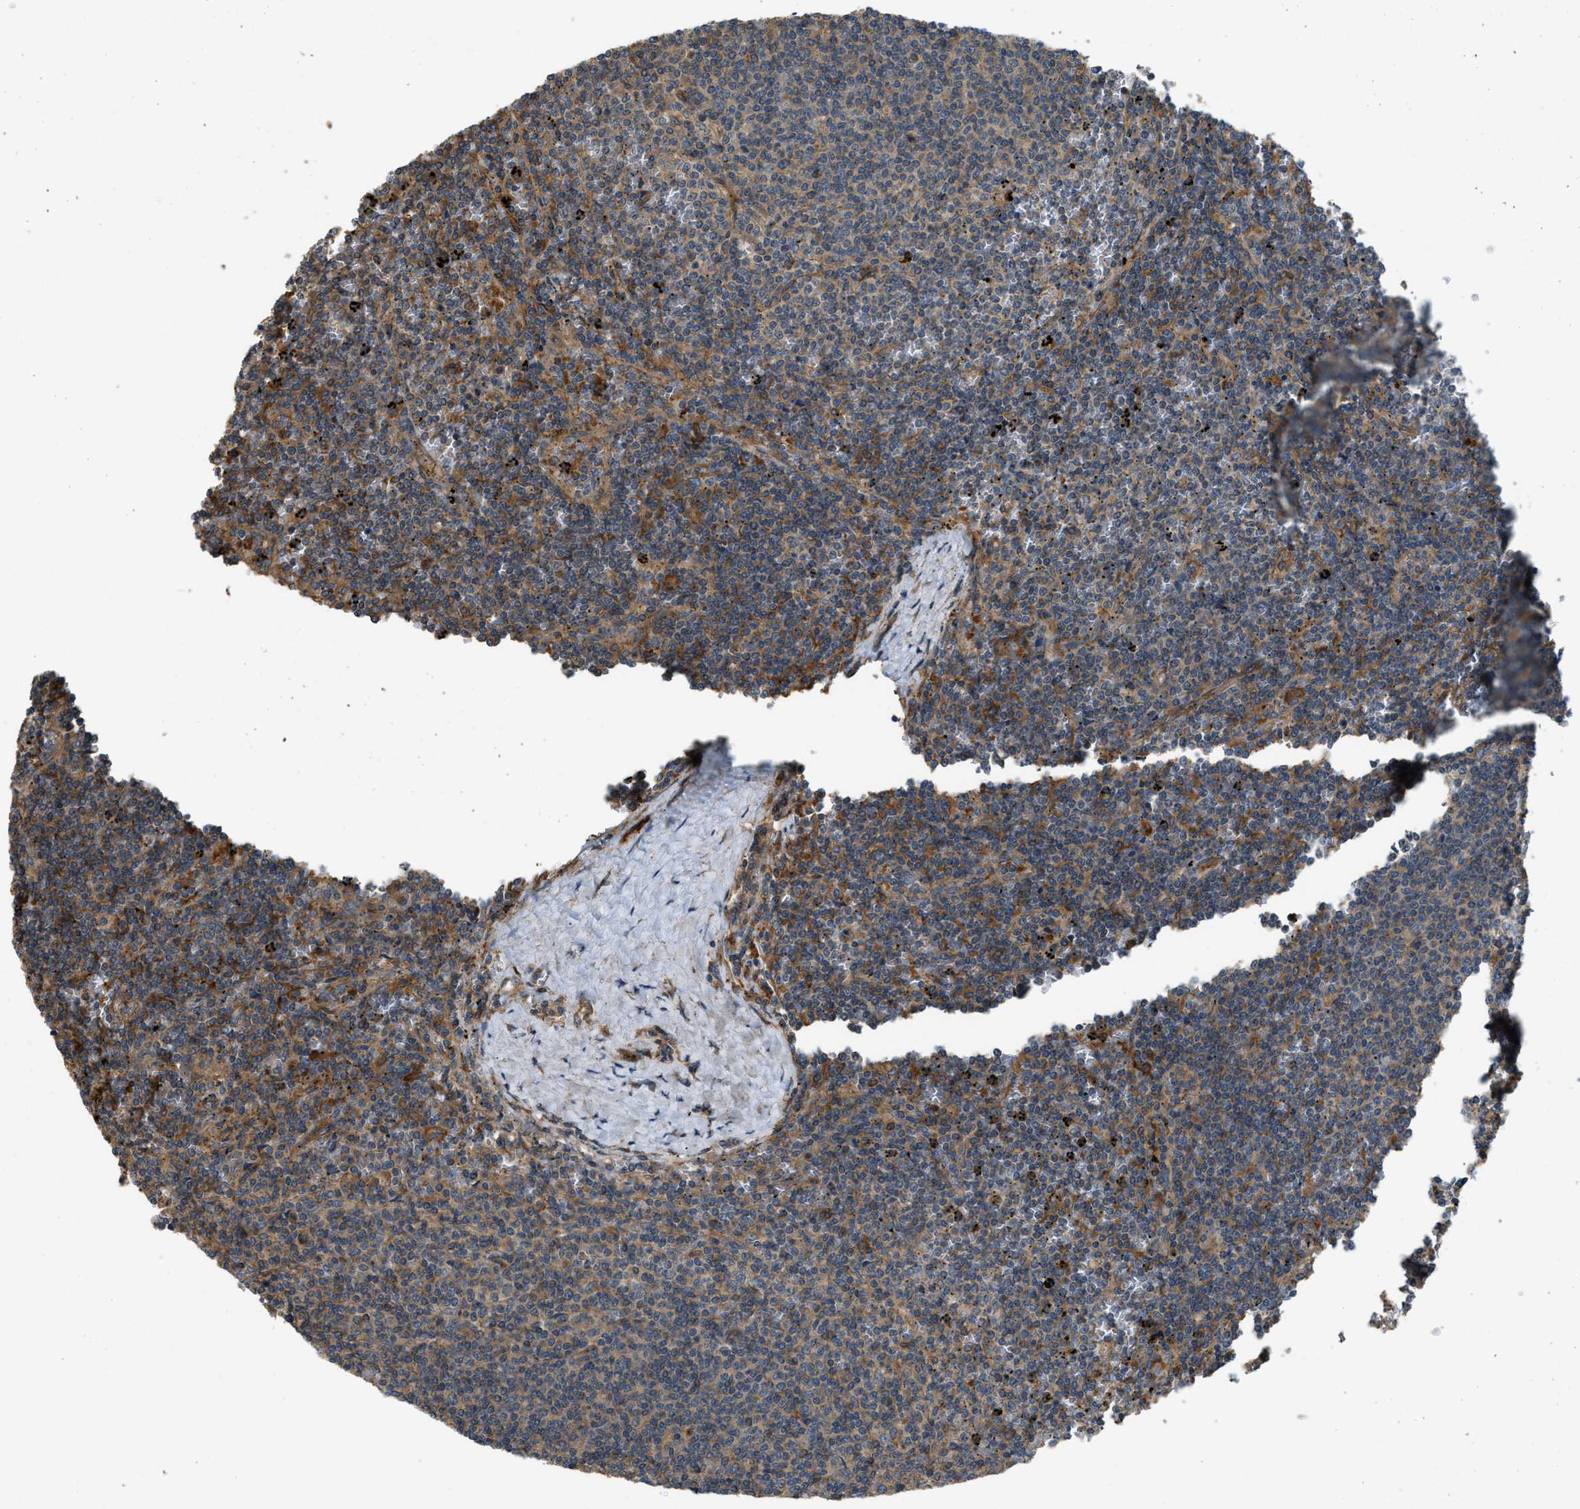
{"staining": {"intensity": "weak", "quantity": "25%-75%", "location": "cytoplasmic/membranous"}, "tissue": "lymphoma", "cell_type": "Tumor cells", "image_type": "cancer", "snomed": [{"axis": "morphology", "description": "Malignant lymphoma, non-Hodgkin's type, Low grade"}, {"axis": "topography", "description": "Spleen"}], "caption": "Brown immunohistochemical staining in human lymphoma shows weak cytoplasmic/membranous positivity in about 25%-75% of tumor cells. (Brightfield microscopy of DAB IHC at high magnification).", "gene": "BAG4", "patient": {"sex": "female", "age": 50}}